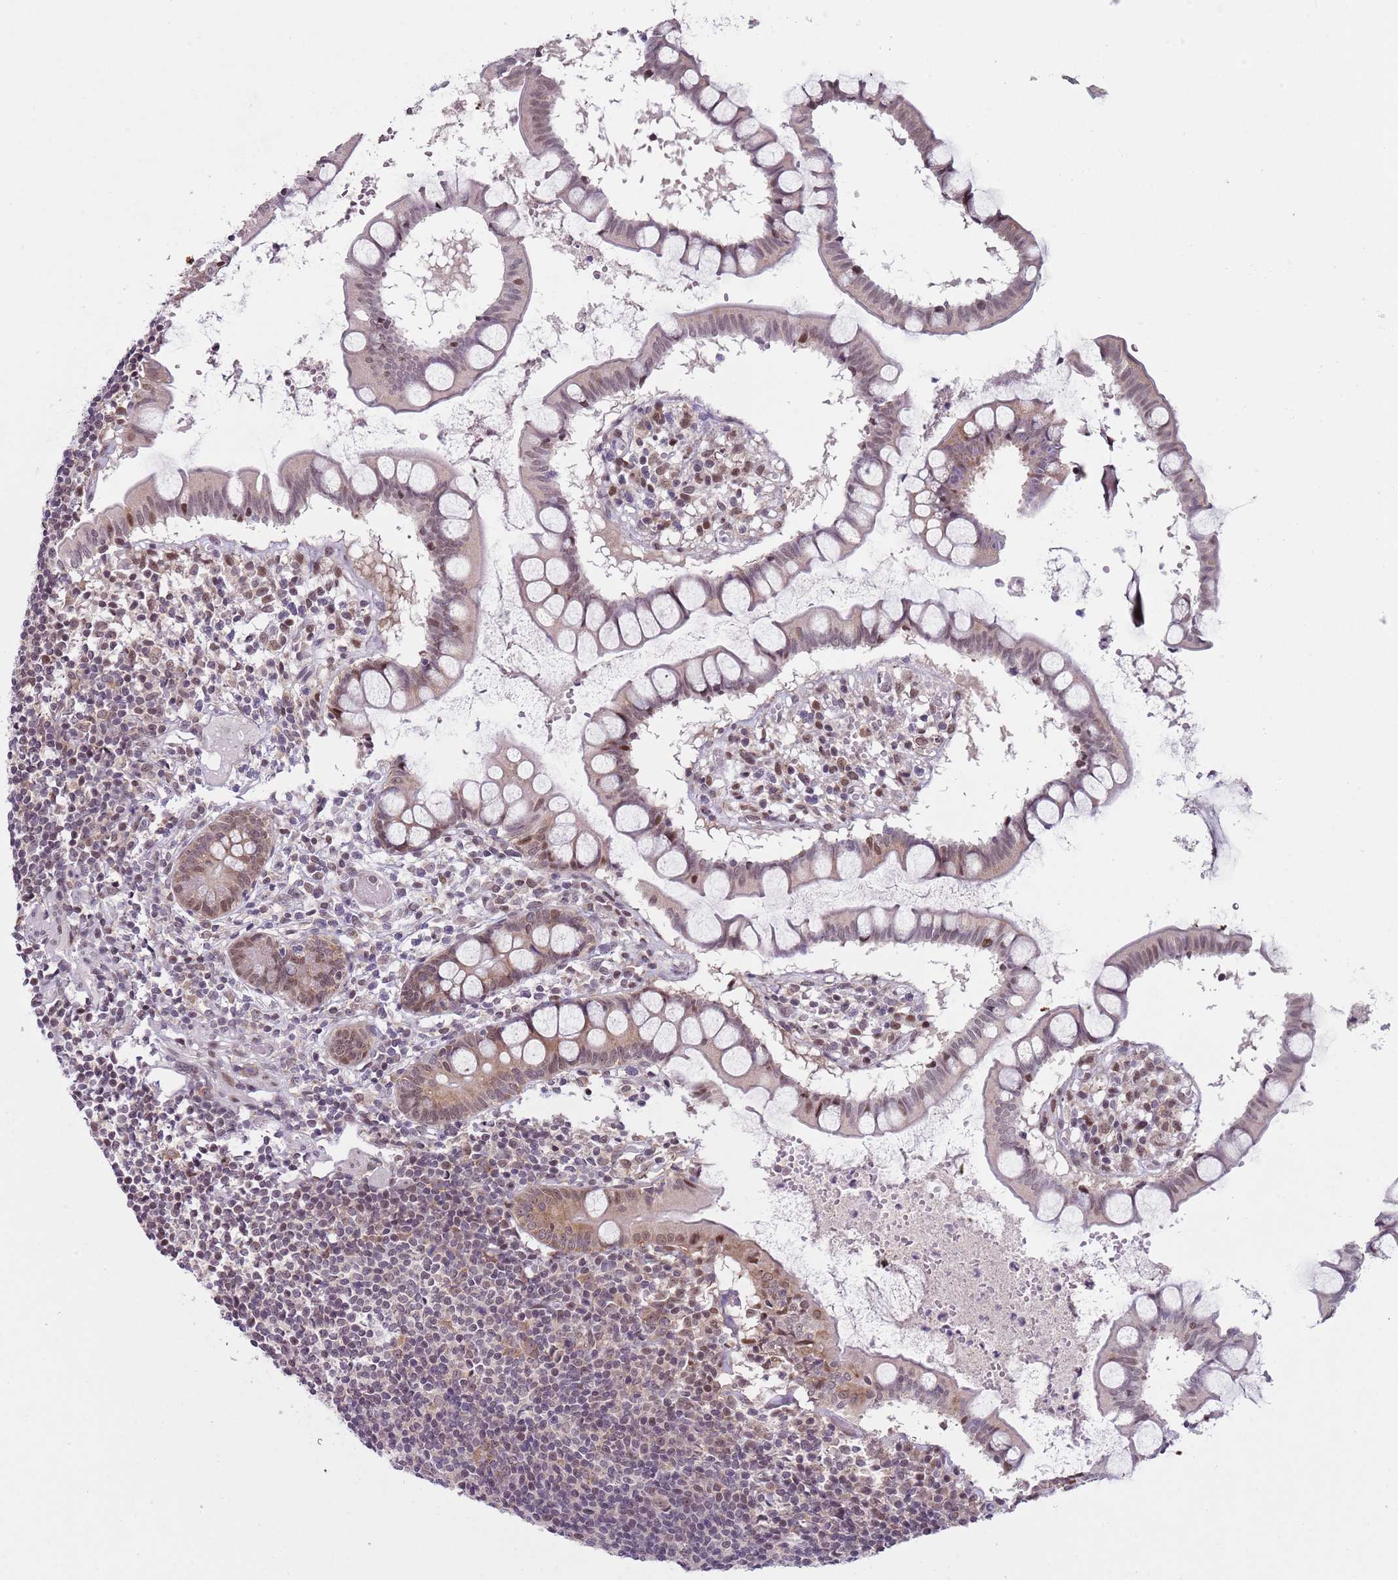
{"staining": {"intensity": "weak", "quantity": "25%-75%", "location": "nuclear"}, "tissue": "colon", "cell_type": "Endothelial cells", "image_type": "normal", "snomed": [{"axis": "morphology", "description": "Normal tissue, NOS"}, {"axis": "morphology", "description": "Adenocarcinoma, NOS"}, {"axis": "topography", "description": "Colon"}], "caption": "There is low levels of weak nuclear positivity in endothelial cells of benign colon, as demonstrated by immunohistochemical staining (brown color).", "gene": "SLC25A32", "patient": {"sex": "female", "age": 55}}